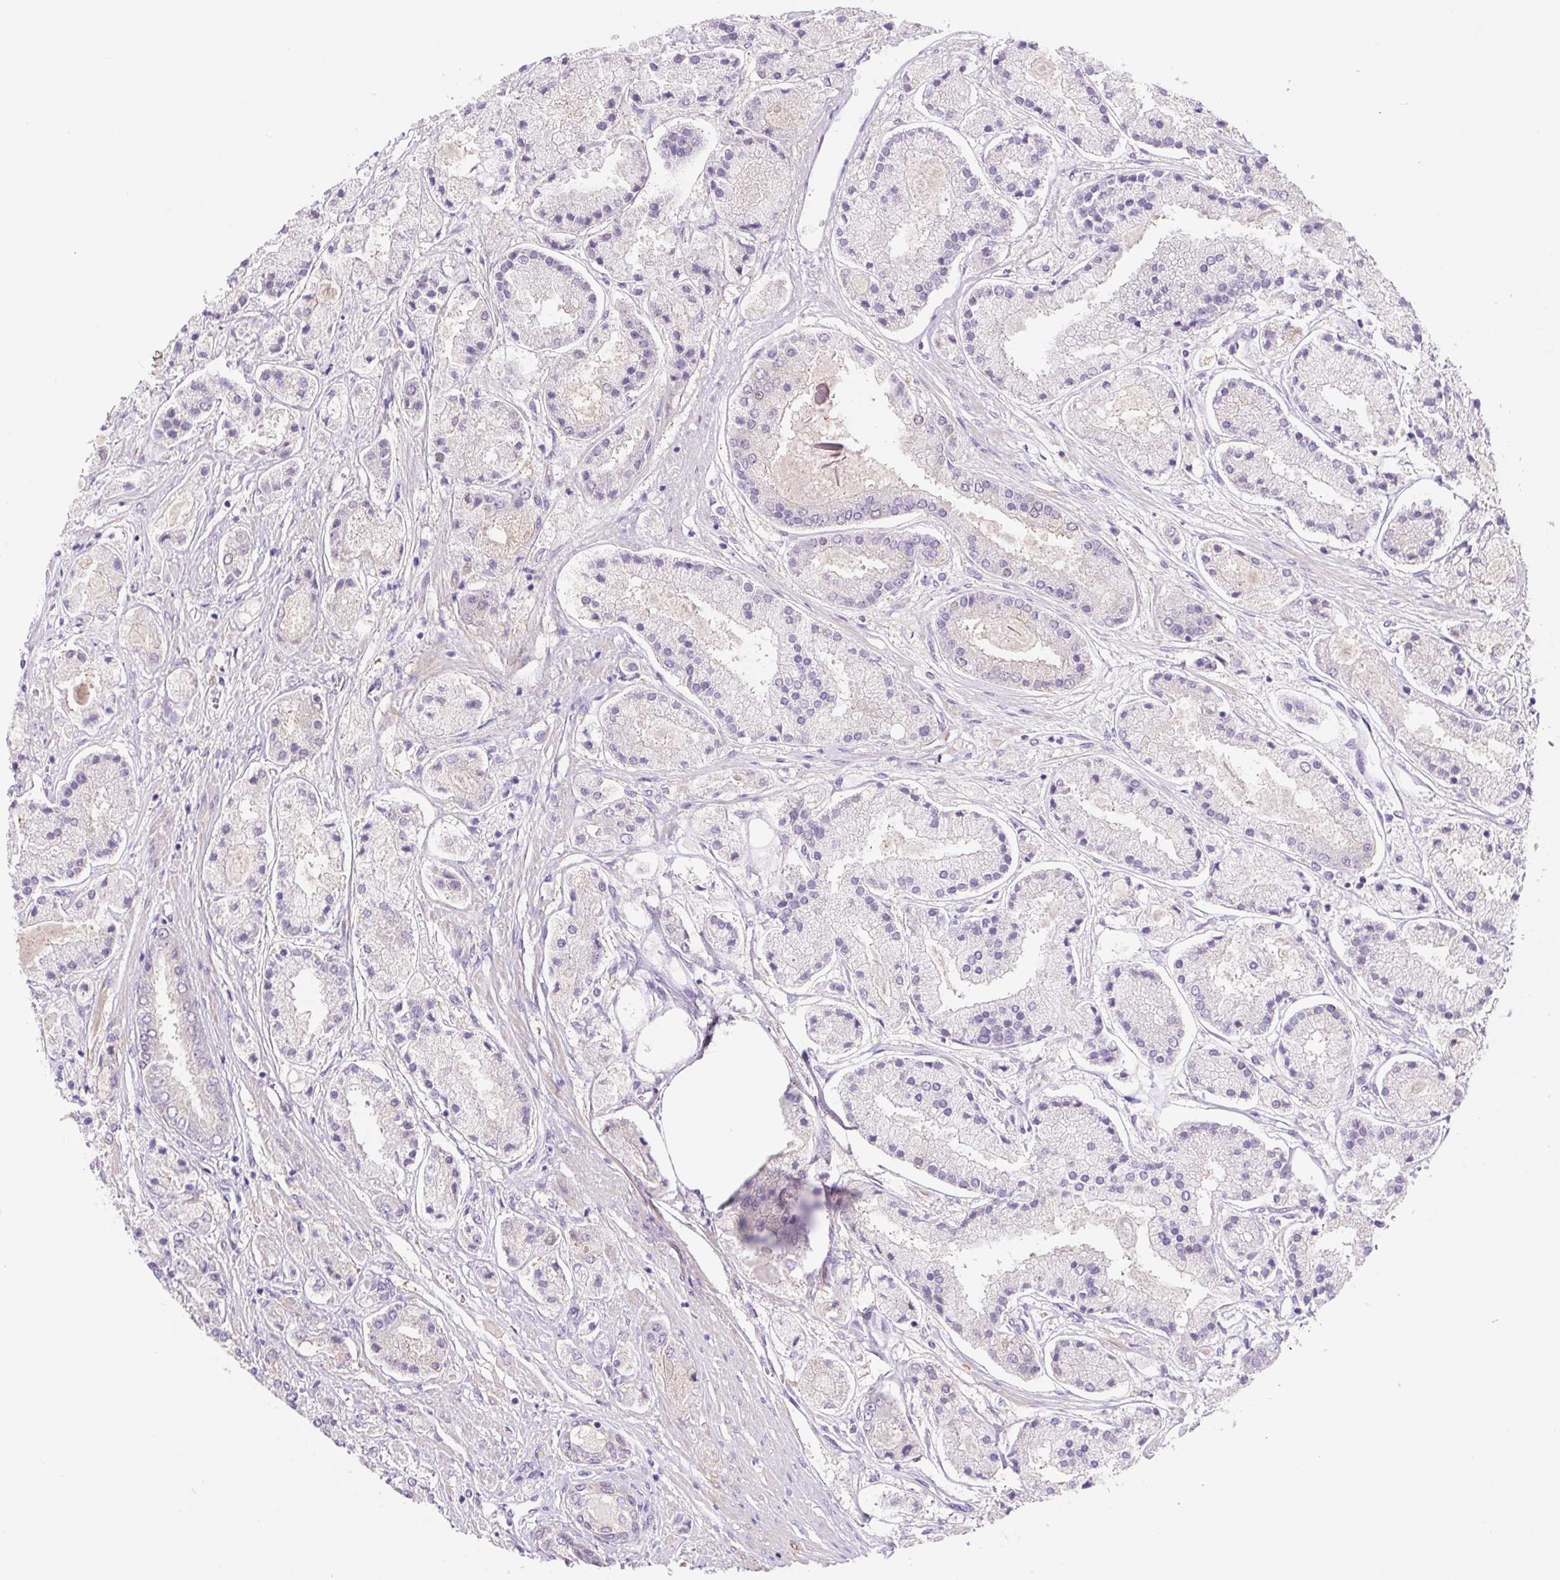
{"staining": {"intensity": "negative", "quantity": "none", "location": "none"}, "tissue": "prostate cancer", "cell_type": "Tumor cells", "image_type": "cancer", "snomed": [{"axis": "morphology", "description": "Adenocarcinoma, High grade"}, {"axis": "topography", "description": "Prostate"}], "caption": "High magnification brightfield microscopy of adenocarcinoma (high-grade) (prostate) stained with DAB (3,3'-diaminobenzidine) (brown) and counterstained with hematoxylin (blue): tumor cells show no significant expression.", "gene": "DYNC2LI1", "patient": {"sex": "male", "age": 67}}